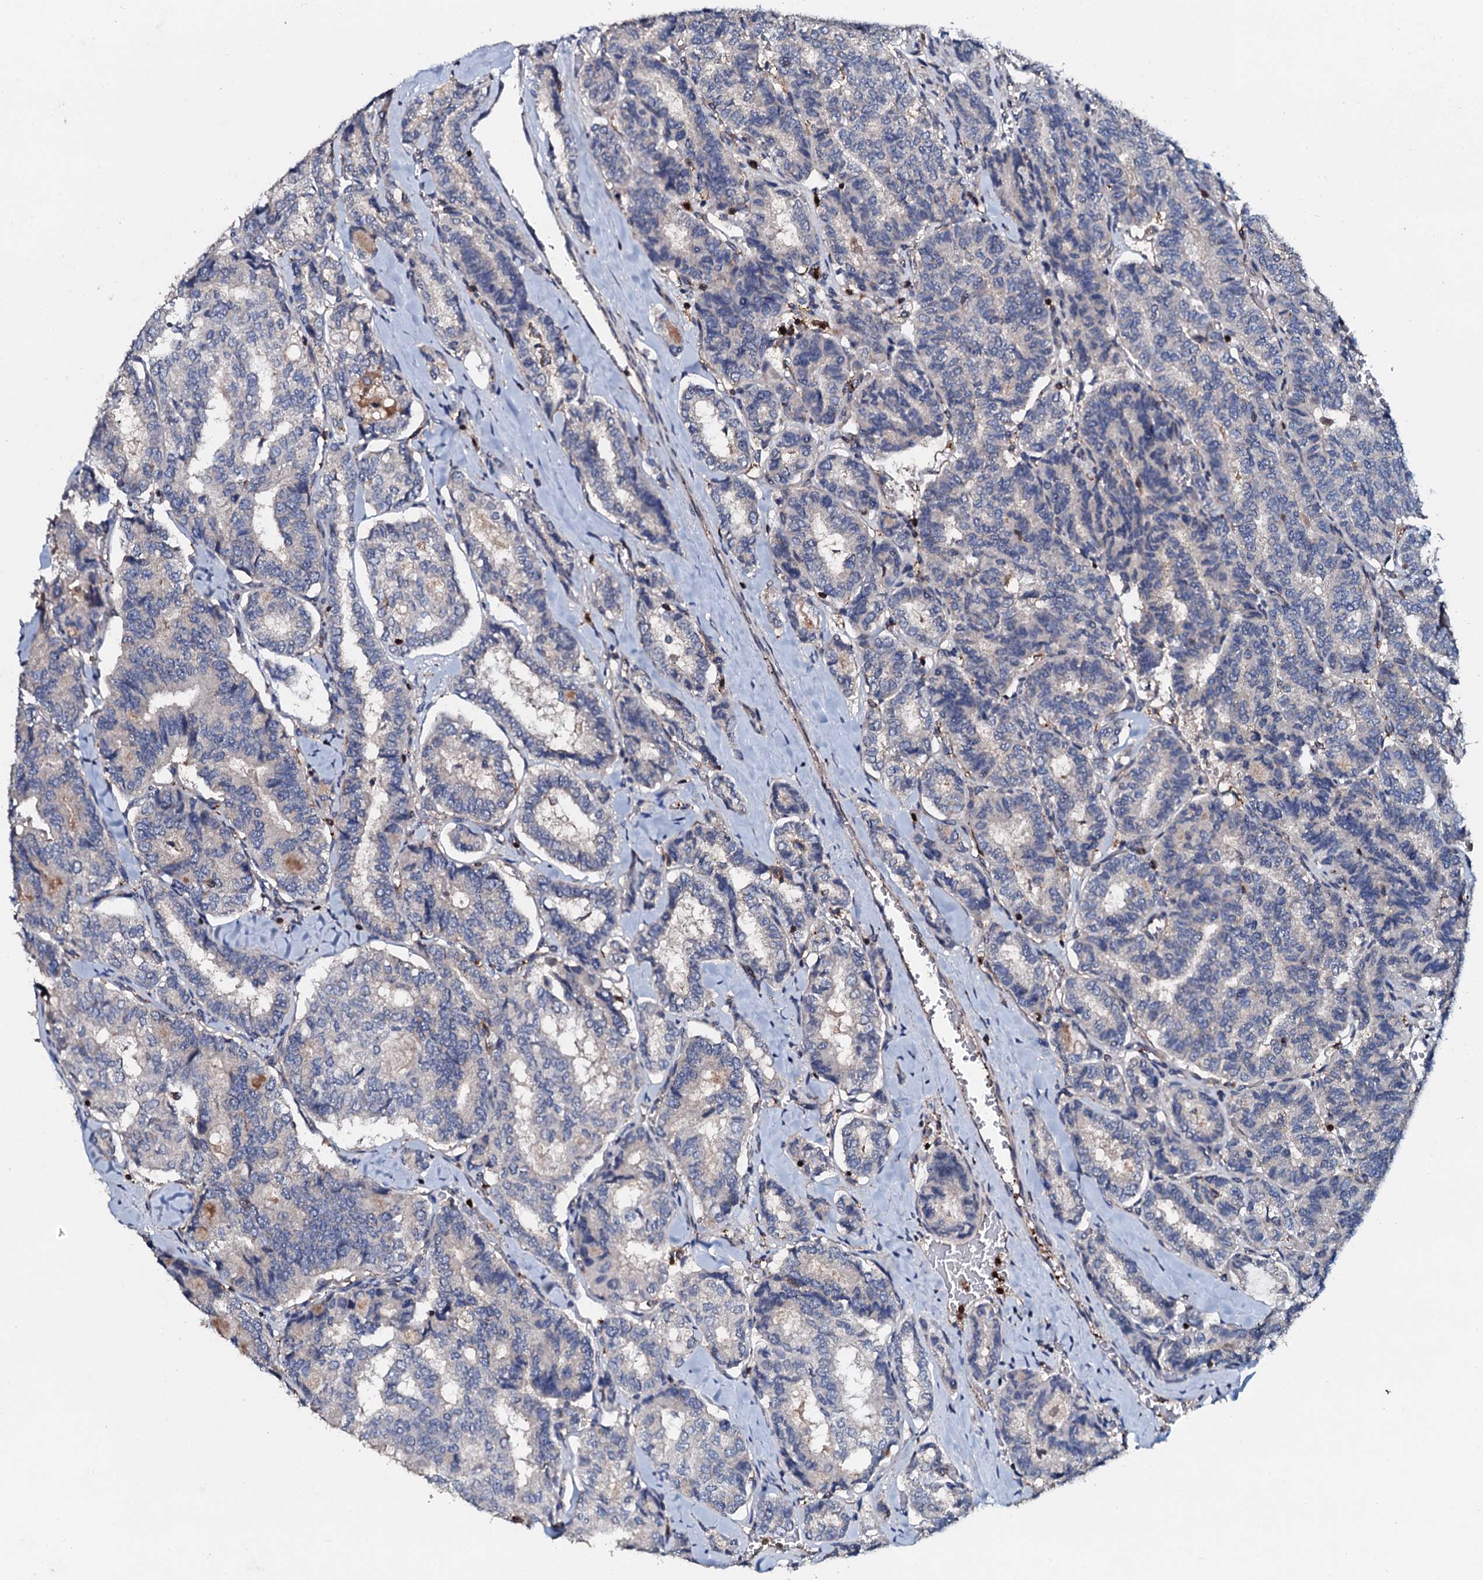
{"staining": {"intensity": "negative", "quantity": "none", "location": "none"}, "tissue": "thyroid cancer", "cell_type": "Tumor cells", "image_type": "cancer", "snomed": [{"axis": "morphology", "description": "Papillary adenocarcinoma, NOS"}, {"axis": "topography", "description": "Thyroid gland"}], "caption": "Immunohistochemistry (IHC) histopathology image of neoplastic tissue: human thyroid cancer (papillary adenocarcinoma) stained with DAB (3,3'-diaminobenzidine) reveals no significant protein expression in tumor cells. (DAB immunohistochemistry (IHC) visualized using brightfield microscopy, high magnification).", "gene": "GRK2", "patient": {"sex": "female", "age": 35}}